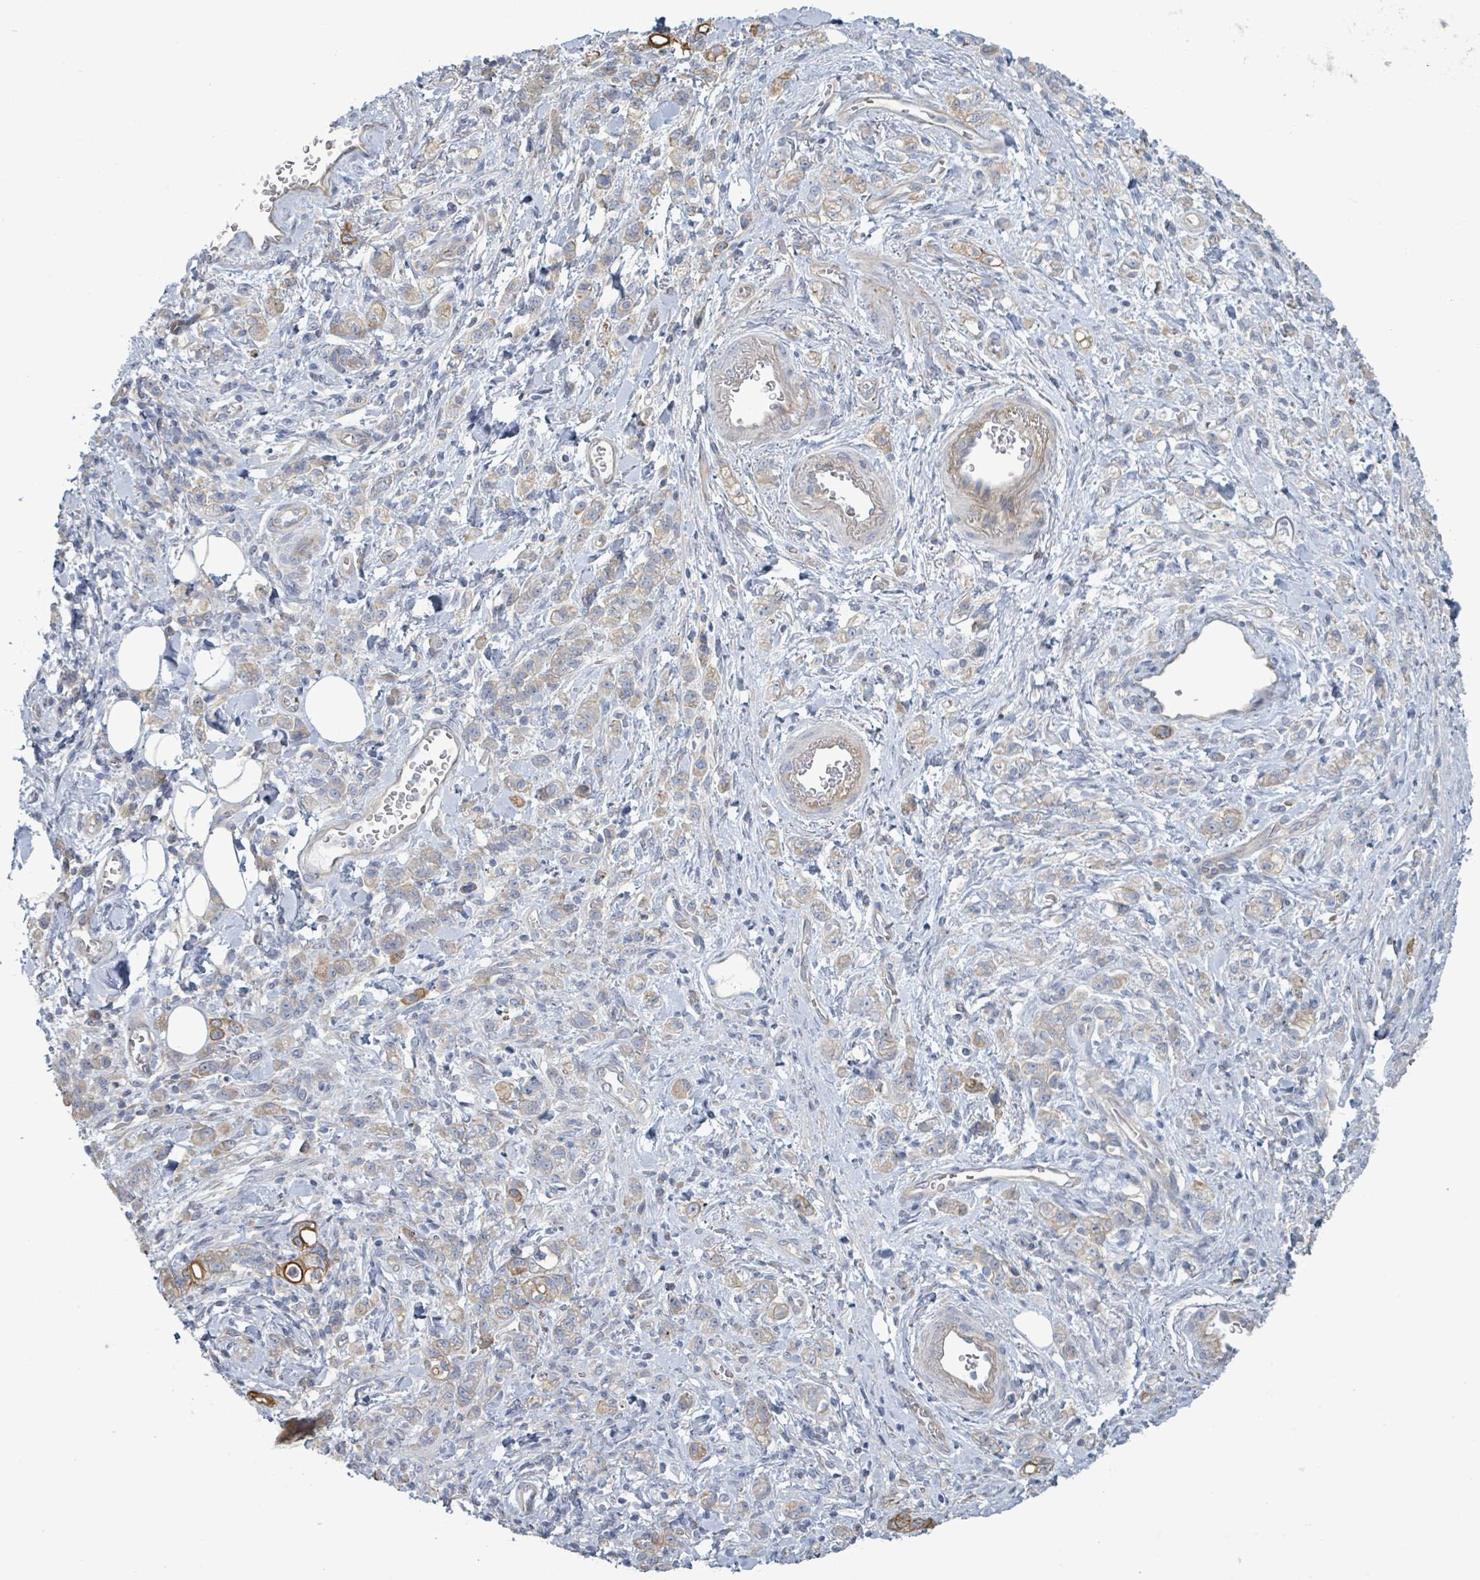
{"staining": {"intensity": "strong", "quantity": "<25%", "location": "cytoplasmic/membranous"}, "tissue": "stomach cancer", "cell_type": "Tumor cells", "image_type": "cancer", "snomed": [{"axis": "morphology", "description": "Adenocarcinoma, NOS"}, {"axis": "topography", "description": "Stomach"}], "caption": "Immunohistochemistry of human stomach cancer (adenocarcinoma) exhibits medium levels of strong cytoplasmic/membranous positivity in about <25% of tumor cells.", "gene": "COL13A1", "patient": {"sex": "male", "age": 77}}